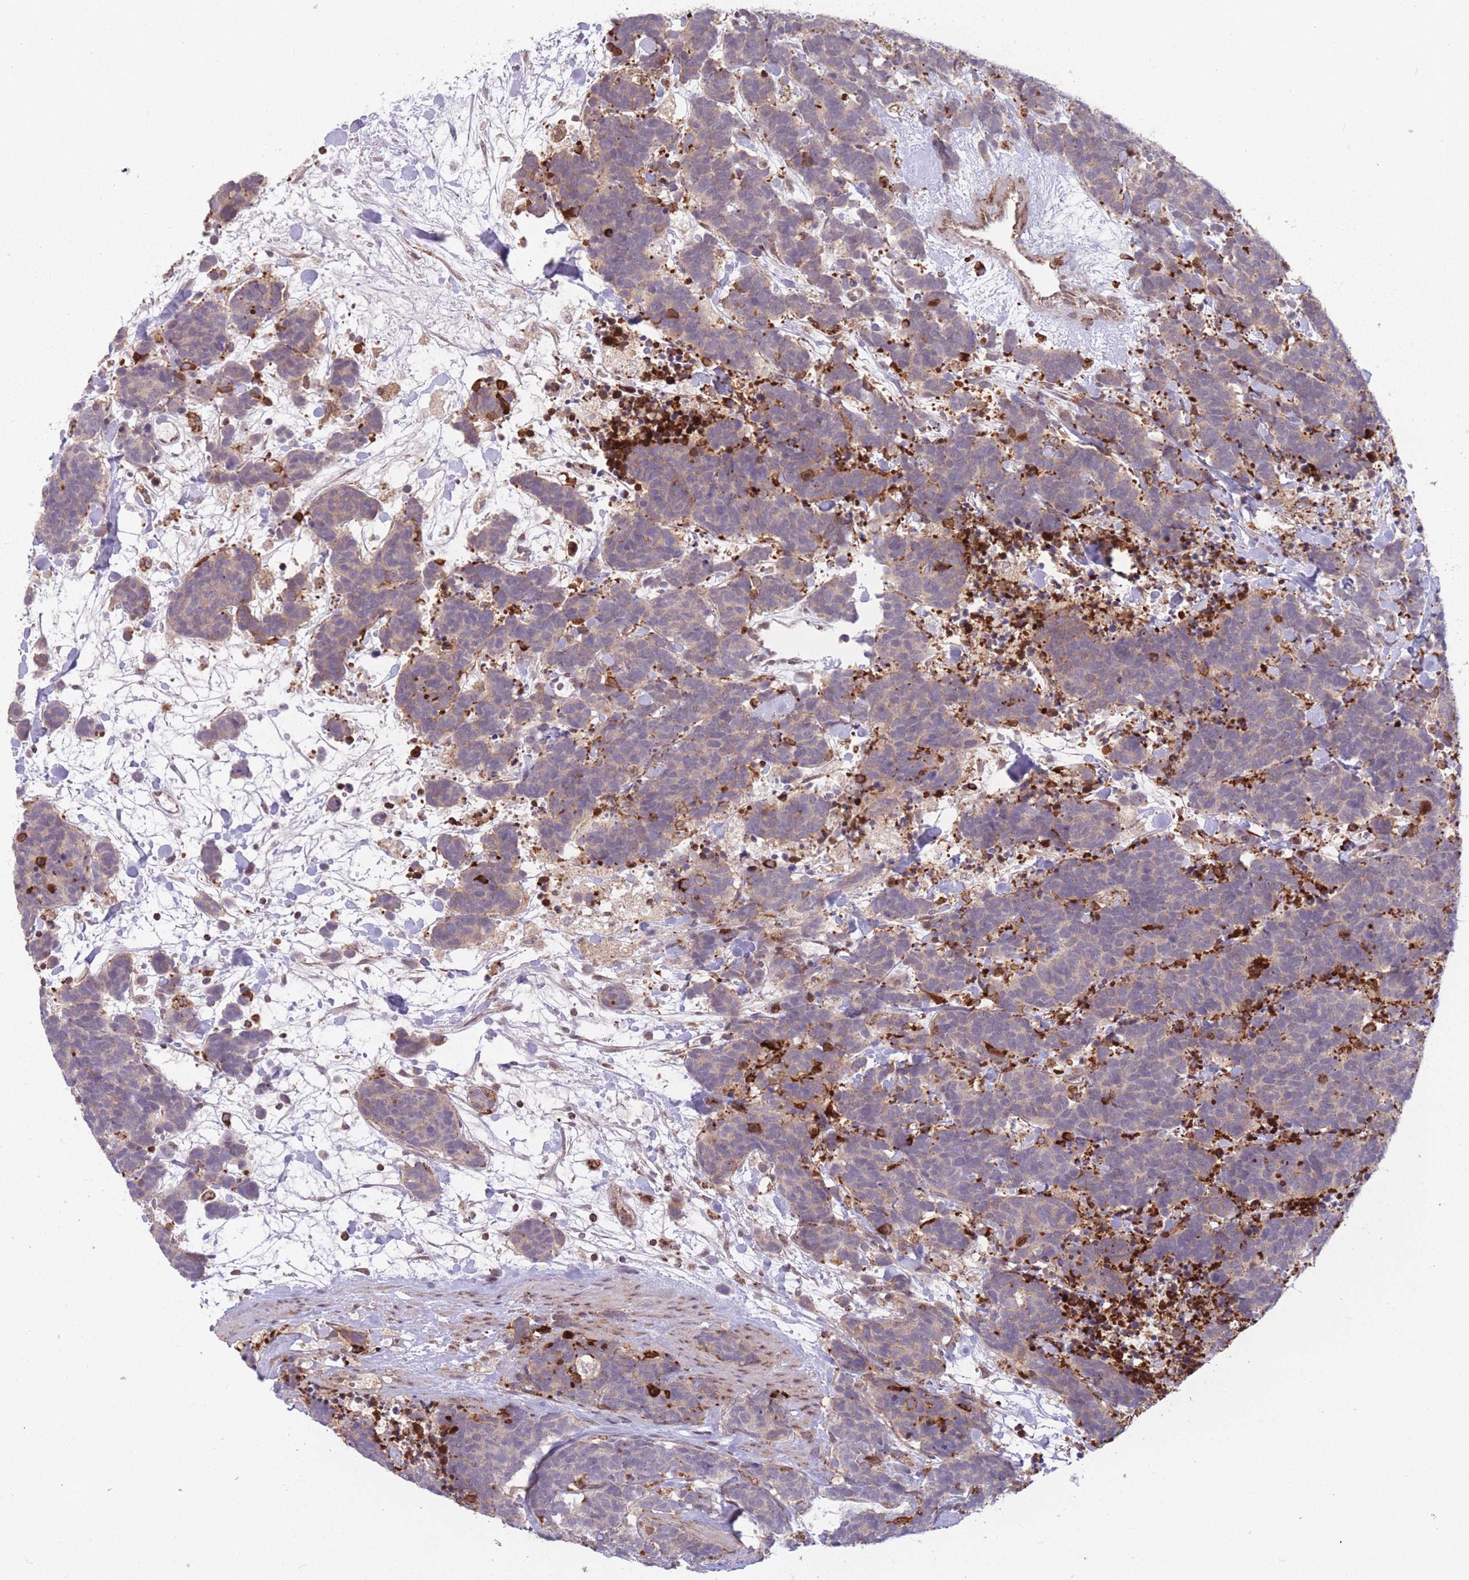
{"staining": {"intensity": "moderate", "quantity": ">75%", "location": "cytoplasmic/membranous"}, "tissue": "carcinoid", "cell_type": "Tumor cells", "image_type": "cancer", "snomed": [{"axis": "morphology", "description": "Carcinoma, NOS"}, {"axis": "morphology", "description": "Carcinoid, malignant, NOS"}, {"axis": "topography", "description": "Prostate"}], "caption": "Moderate cytoplasmic/membranous staining for a protein is identified in about >75% of tumor cells of carcinoid using immunohistochemistry (IHC).", "gene": "DPYSL4", "patient": {"sex": "male", "age": 57}}